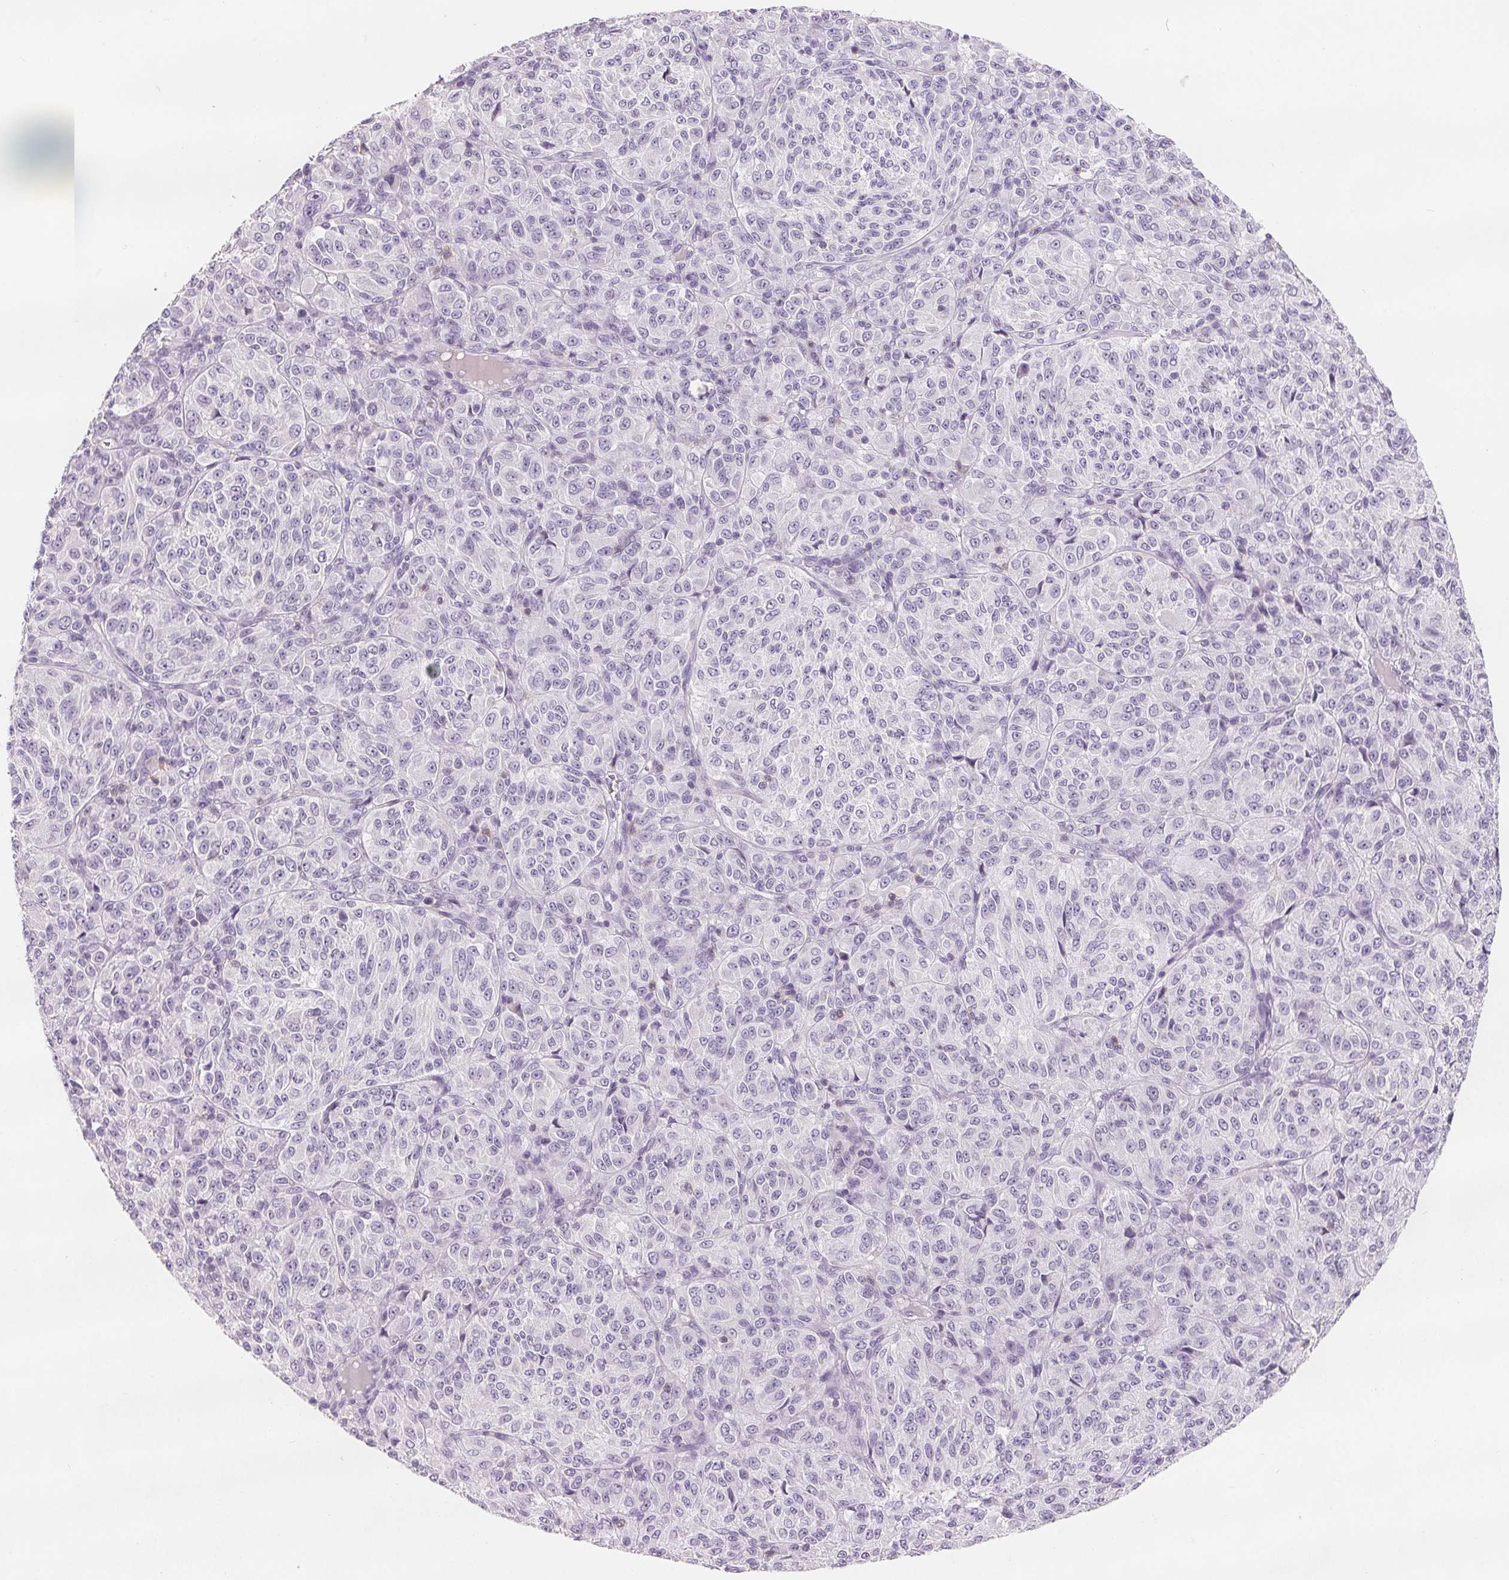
{"staining": {"intensity": "negative", "quantity": "none", "location": "none"}, "tissue": "melanoma", "cell_type": "Tumor cells", "image_type": "cancer", "snomed": [{"axis": "morphology", "description": "Malignant melanoma, Metastatic site"}, {"axis": "topography", "description": "Brain"}], "caption": "Micrograph shows no protein positivity in tumor cells of melanoma tissue.", "gene": "CD69", "patient": {"sex": "female", "age": 56}}